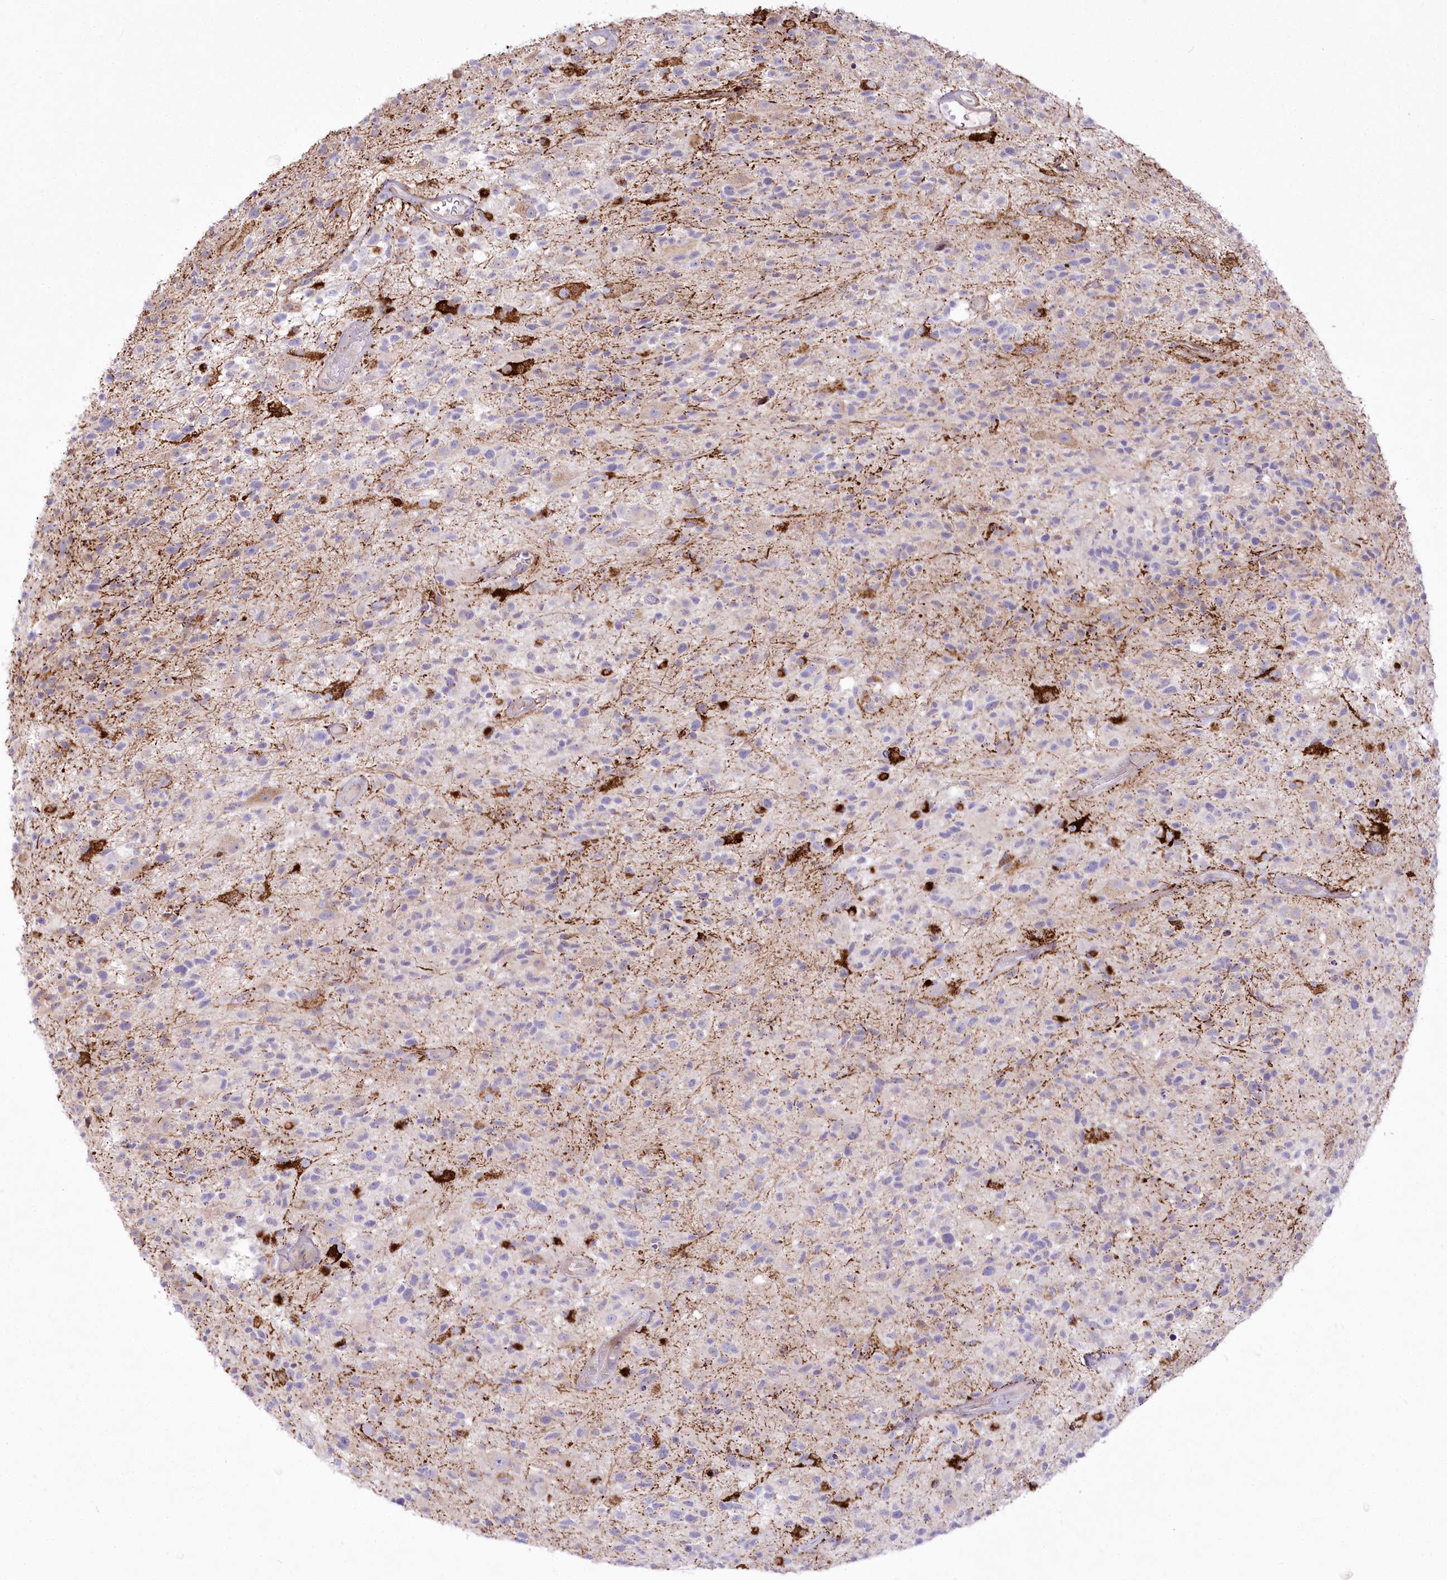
{"staining": {"intensity": "negative", "quantity": "none", "location": "none"}, "tissue": "glioma", "cell_type": "Tumor cells", "image_type": "cancer", "snomed": [{"axis": "morphology", "description": "Glioma, malignant, High grade"}, {"axis": "morphology", "description": "Glioblastoma, NOS"}, {"axis": "topography", "description": "Brain"}], "caption": "Human high-grade glioma (malignant) stained for a protein using IHC displays no staining in tumor cells.", "gene": "CEP164", "patient": {"sex": "male", "age": 60}}